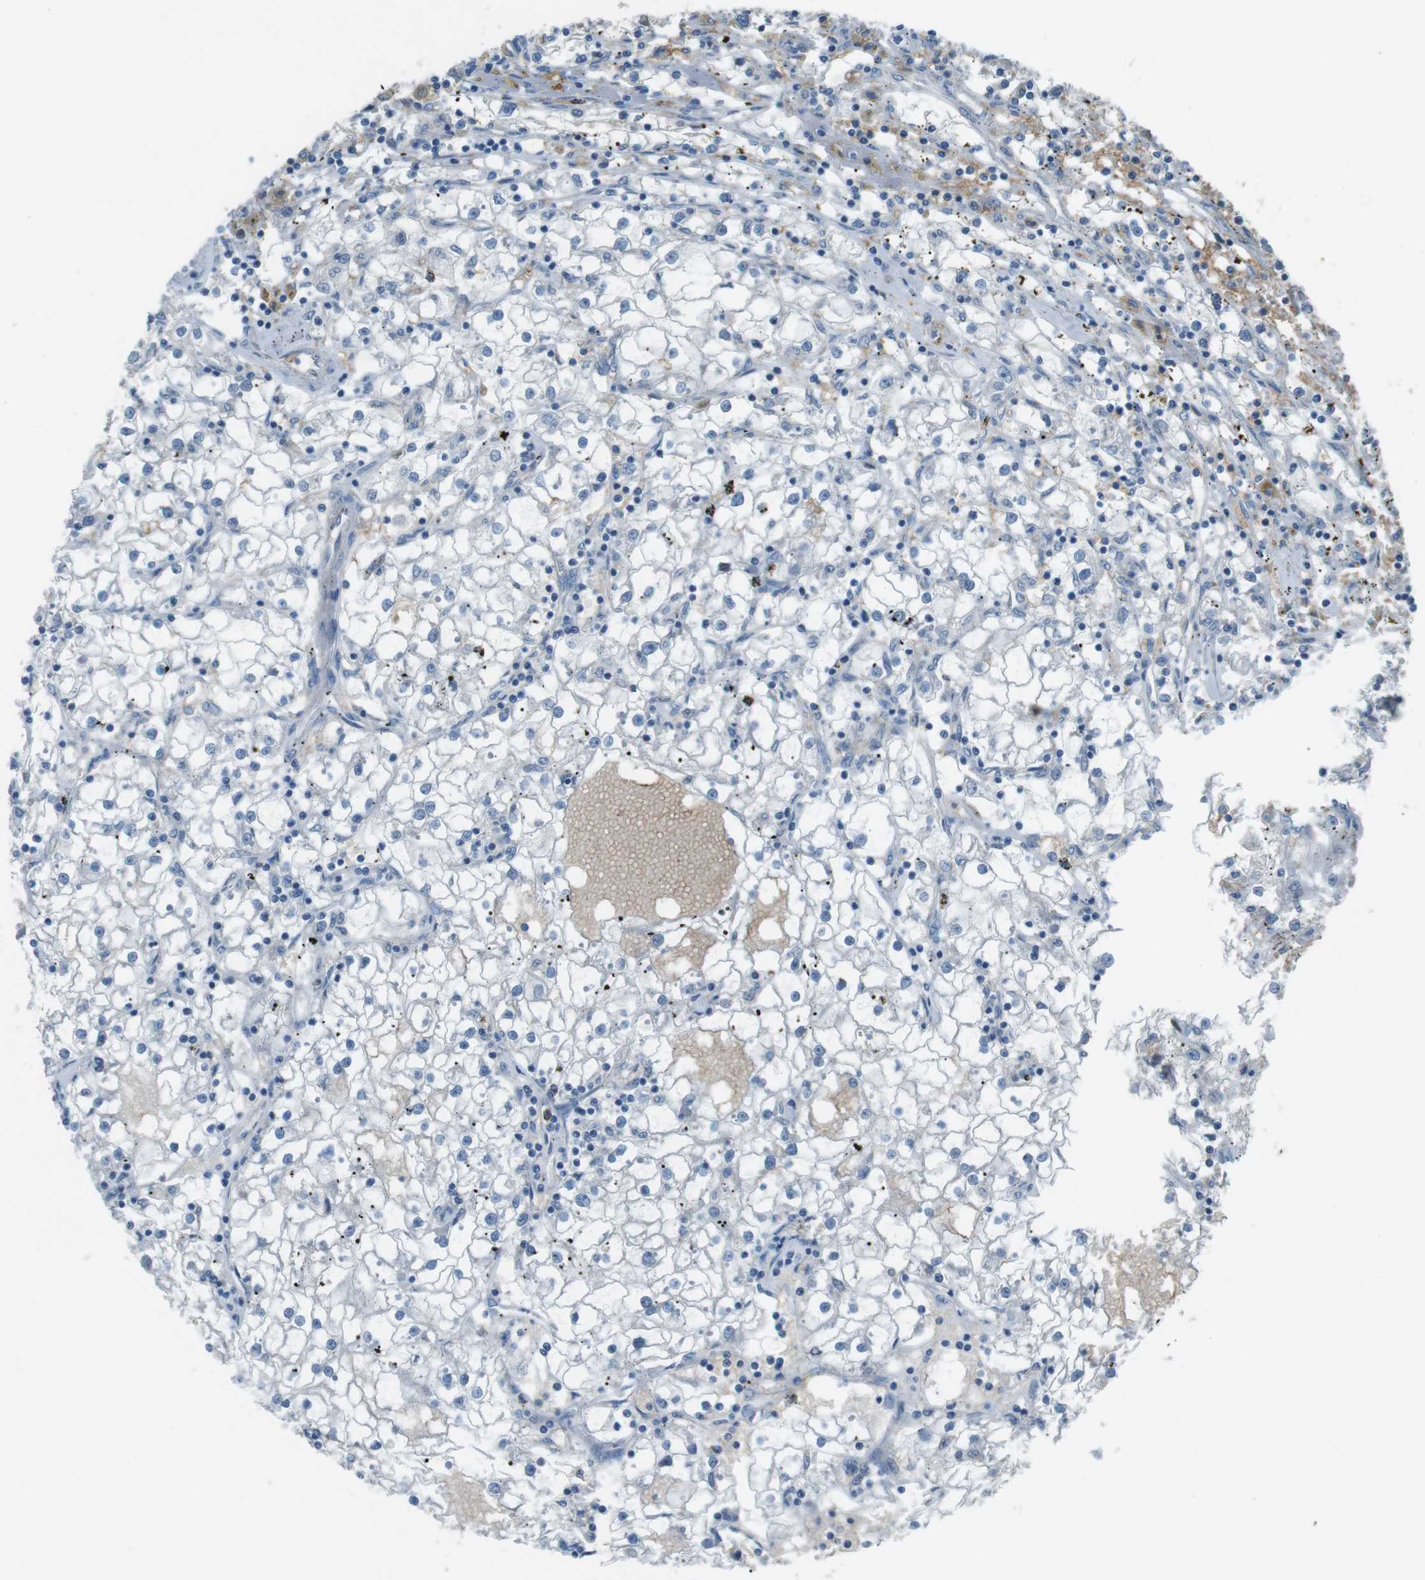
{"staining": {"intensity": "negative", "quantity": "none", "location": "none"}, "tissue": "renal cancer", "cell_type": "Tumor cells", "image_type": "cancer", "snomed": [{"axis": "morphology", "description": "Adenocarcinoma, NOS"}, {"axis": "topography", "description": "Kidney"}], "caption": "The immunohistochemistry image has no significant staining in tumor cells of renal adenocarcinoma tissue.", "gene": "SPTA1", "patient": {"sex": "male", "age": 56}}